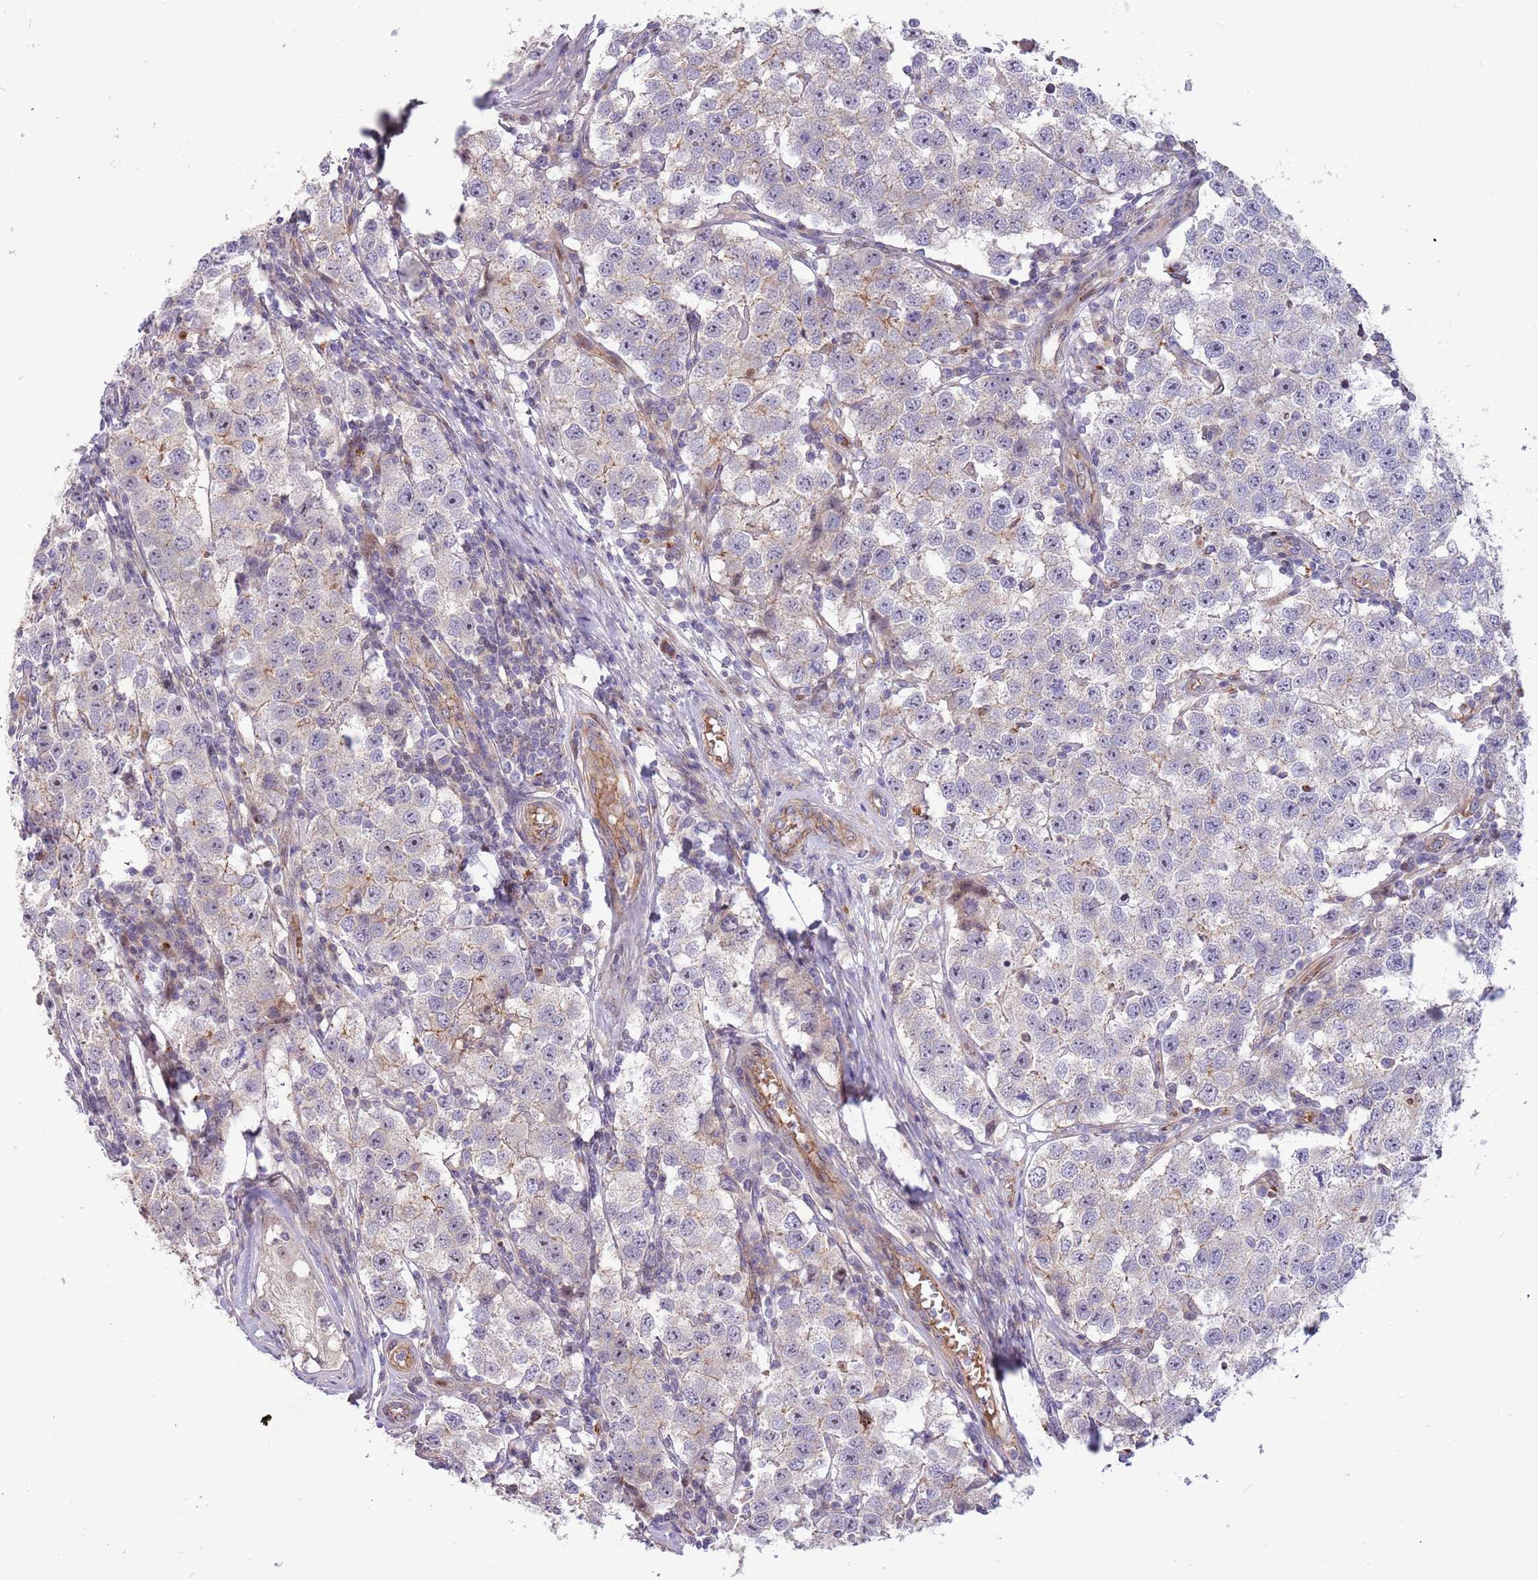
{"staining": {"intensity": "negative", "quantity": "none", "location": "none"}, "tissue": "testis cancer", "cell_type": "Tumor cells", "image_type": "cancer", "snomed": [{"axis": "morphology", "description": "Seminoma, NOS"}, {"axis": "topography", "description": "Testis"}], "caption": "This photomicrograph is of seminoma (testis) stained with immunohistochemistry (IHC) to label a protein in brown with the nuclei are counter-stained blue. There is no expression in tumor cells.", "gene": "ITGB6", "patient": {"sex": "male", "age": 34}}